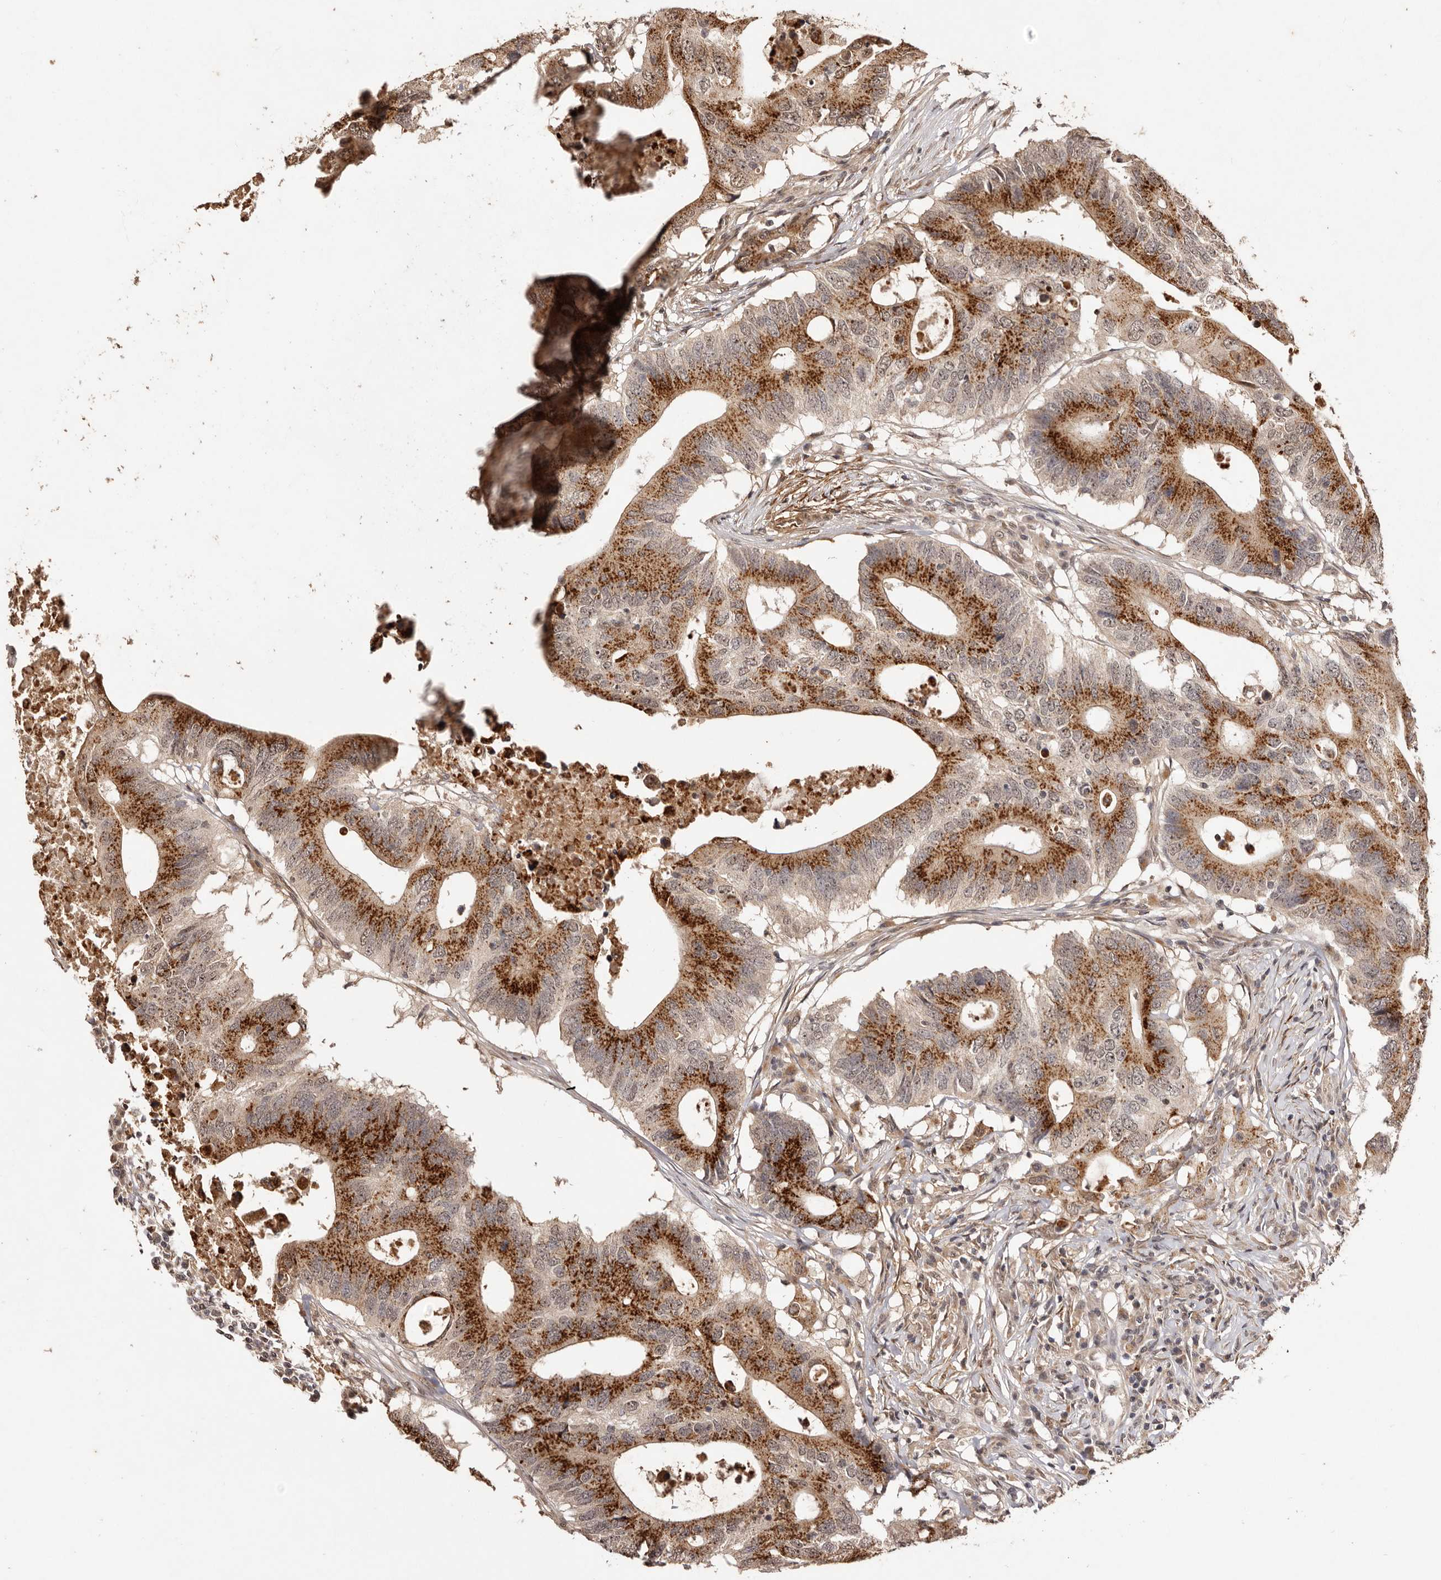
{"staining": {"intensity": "strong", "quantity": ">75%", "location": "cytoplasmic/membranous,nuclear"}, "tissue": "colorectal cancer", "cell_type": "Tumor cells", "image_type": "cancer", "snomed": [{"axis": "morphology", "description": "Adenocarcinoma, NOS"}, {"axis": "topography", "description": "Colon"}], "caption": "A high-resolution micrograph shows immunohistochemistry (IHC) staining of colorectal adenocarcinoma, which reveals strong cytoplasmic/membranous and nuclear positivity in approximately >75% of tumor cells. Nuclei are stained in blue.", "gene": "NOTCH1", "patient": {"sex": "male", "age": 71}}